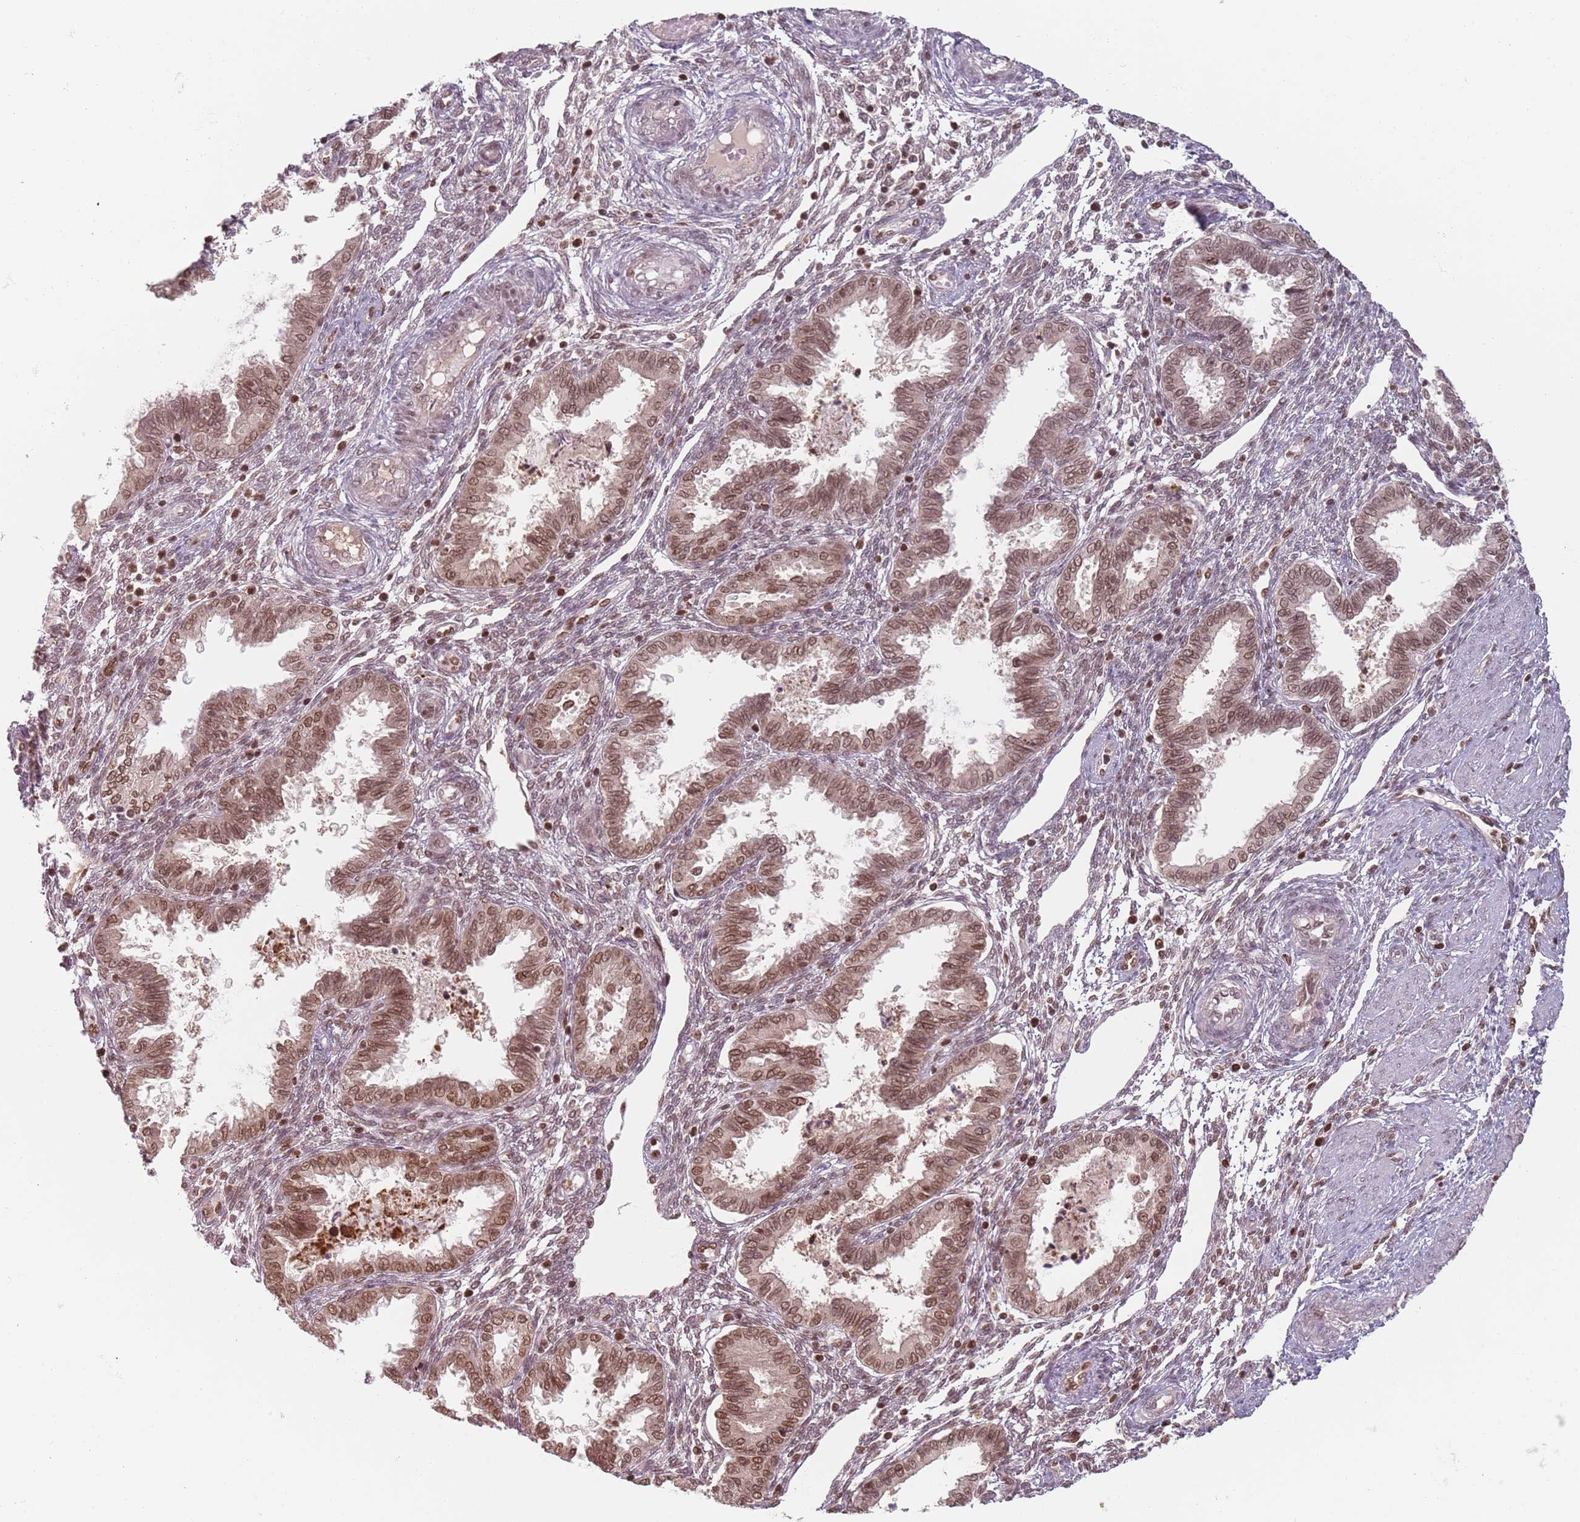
{"staining": {"intensity": "weak", "quantity": "25%-75%", "location": "nuclear"}, "tissue": "endometrium", "cell_type": "Cells in endometrial stroma", "image_type": "normal", "snomed": [{"axis": "morphology", "description": "Normal tissue, NOS"}, {"axis": "topography", "description": "Endometrium"}], "caption": "Endometrium stained with a brown dye displays weak nuclear positive staining in approximately 25%-75% of cells in endometrial stroma.", "gene": "NUP50", "patient": {"sex": "female", "age": 33}}